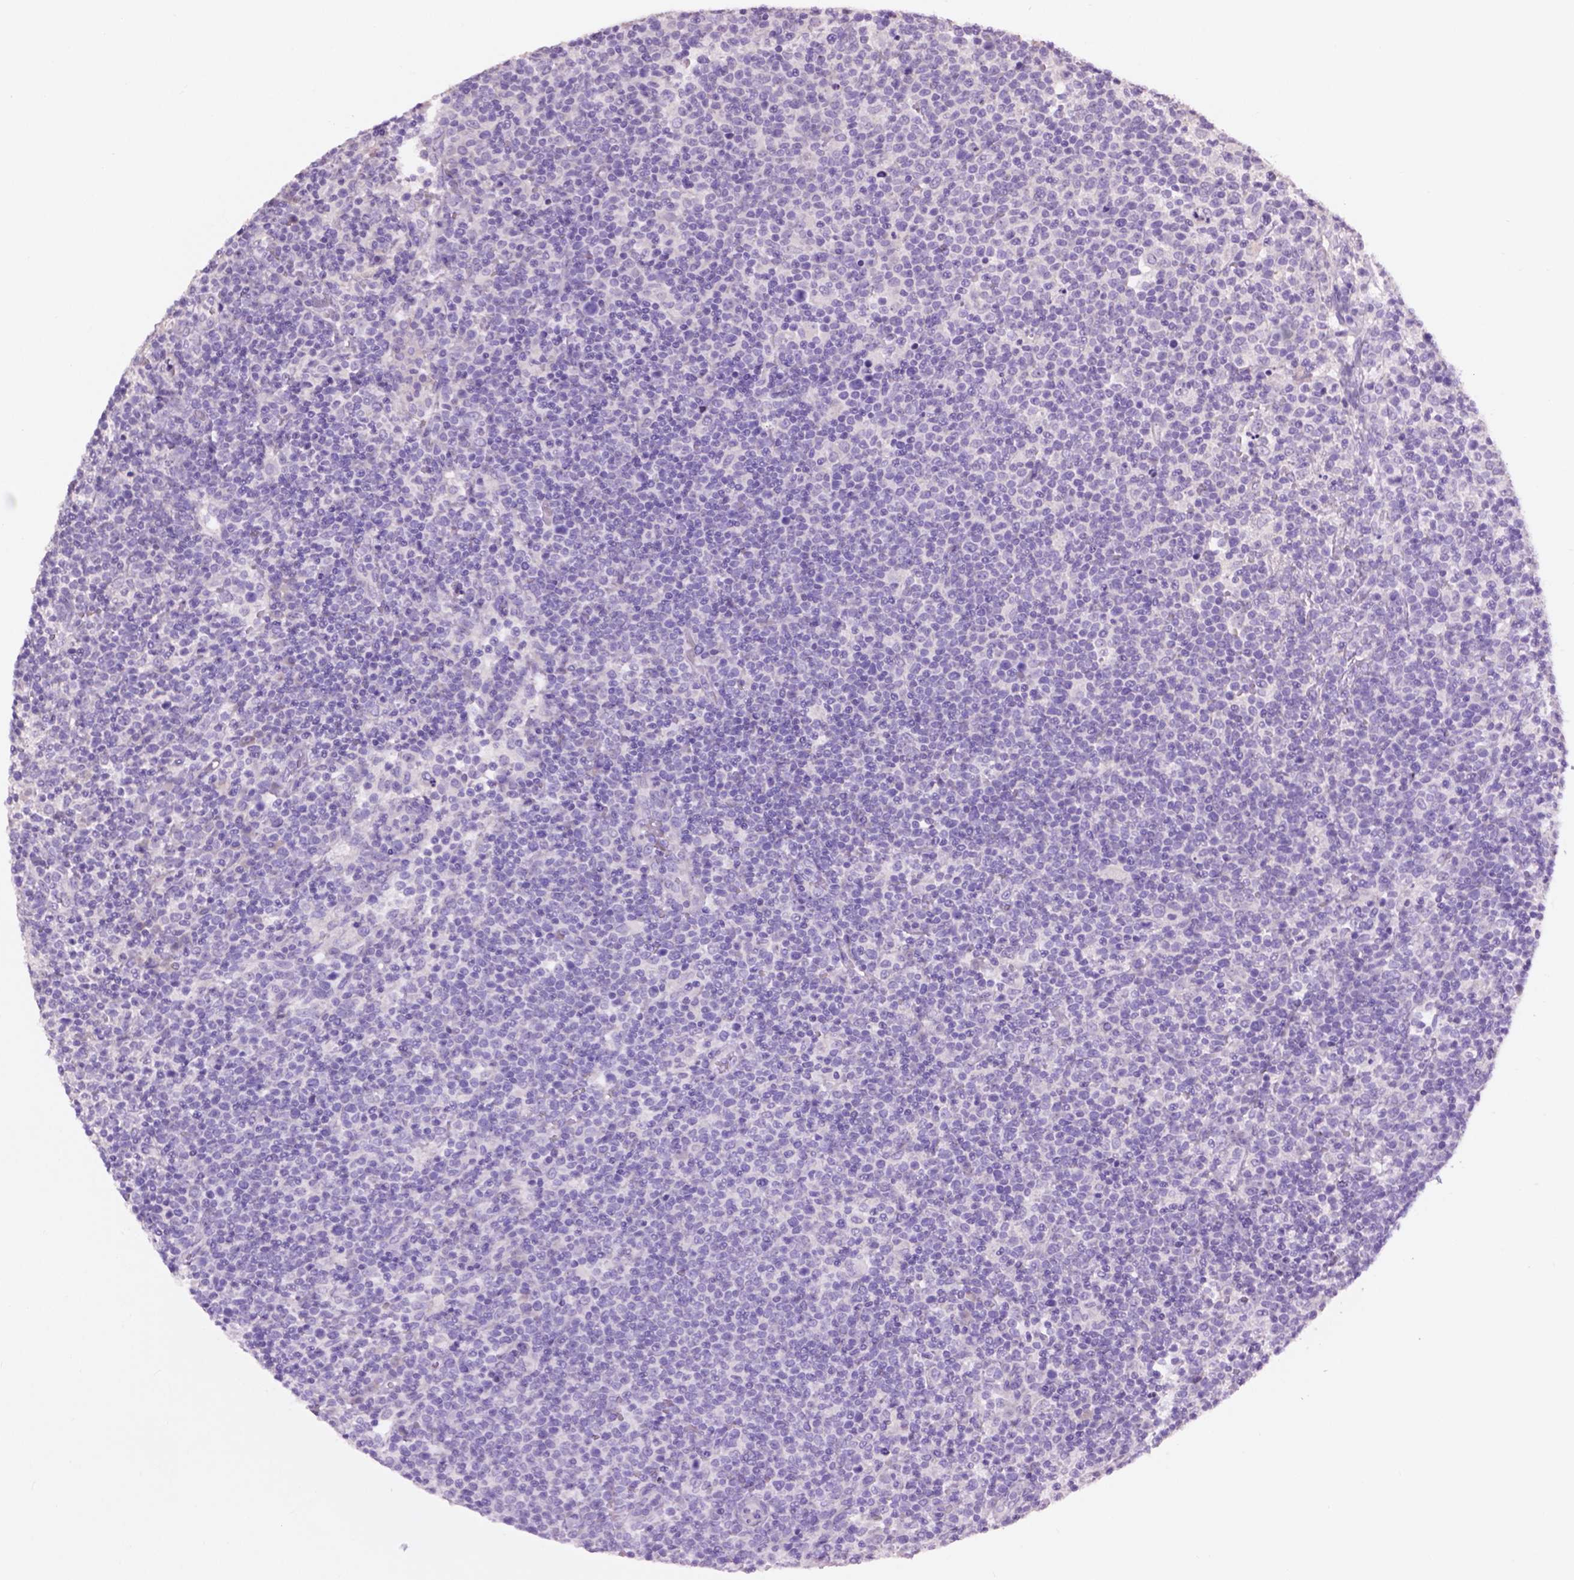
{"staining": {"intensity": "negative", "quantity": "none", "location": "none"}, "tissue": "lymphoma", "cell_type": "Tumor cells", "image_type": "cancer", "snomed": [{"axis": "morphology", "description": "Malignant lymphoma, non-Hodgkin's type, High grade"}, {"axis": "topography", "description": "Lymph node"}], "caption": "This is a photomicrograph of immunohistochemistry (IHC) staining of lymphoma, which shows no staining in tumor cells.", "gene": "CRYBA4", "patient": {"sex": "male", "age": 61}}